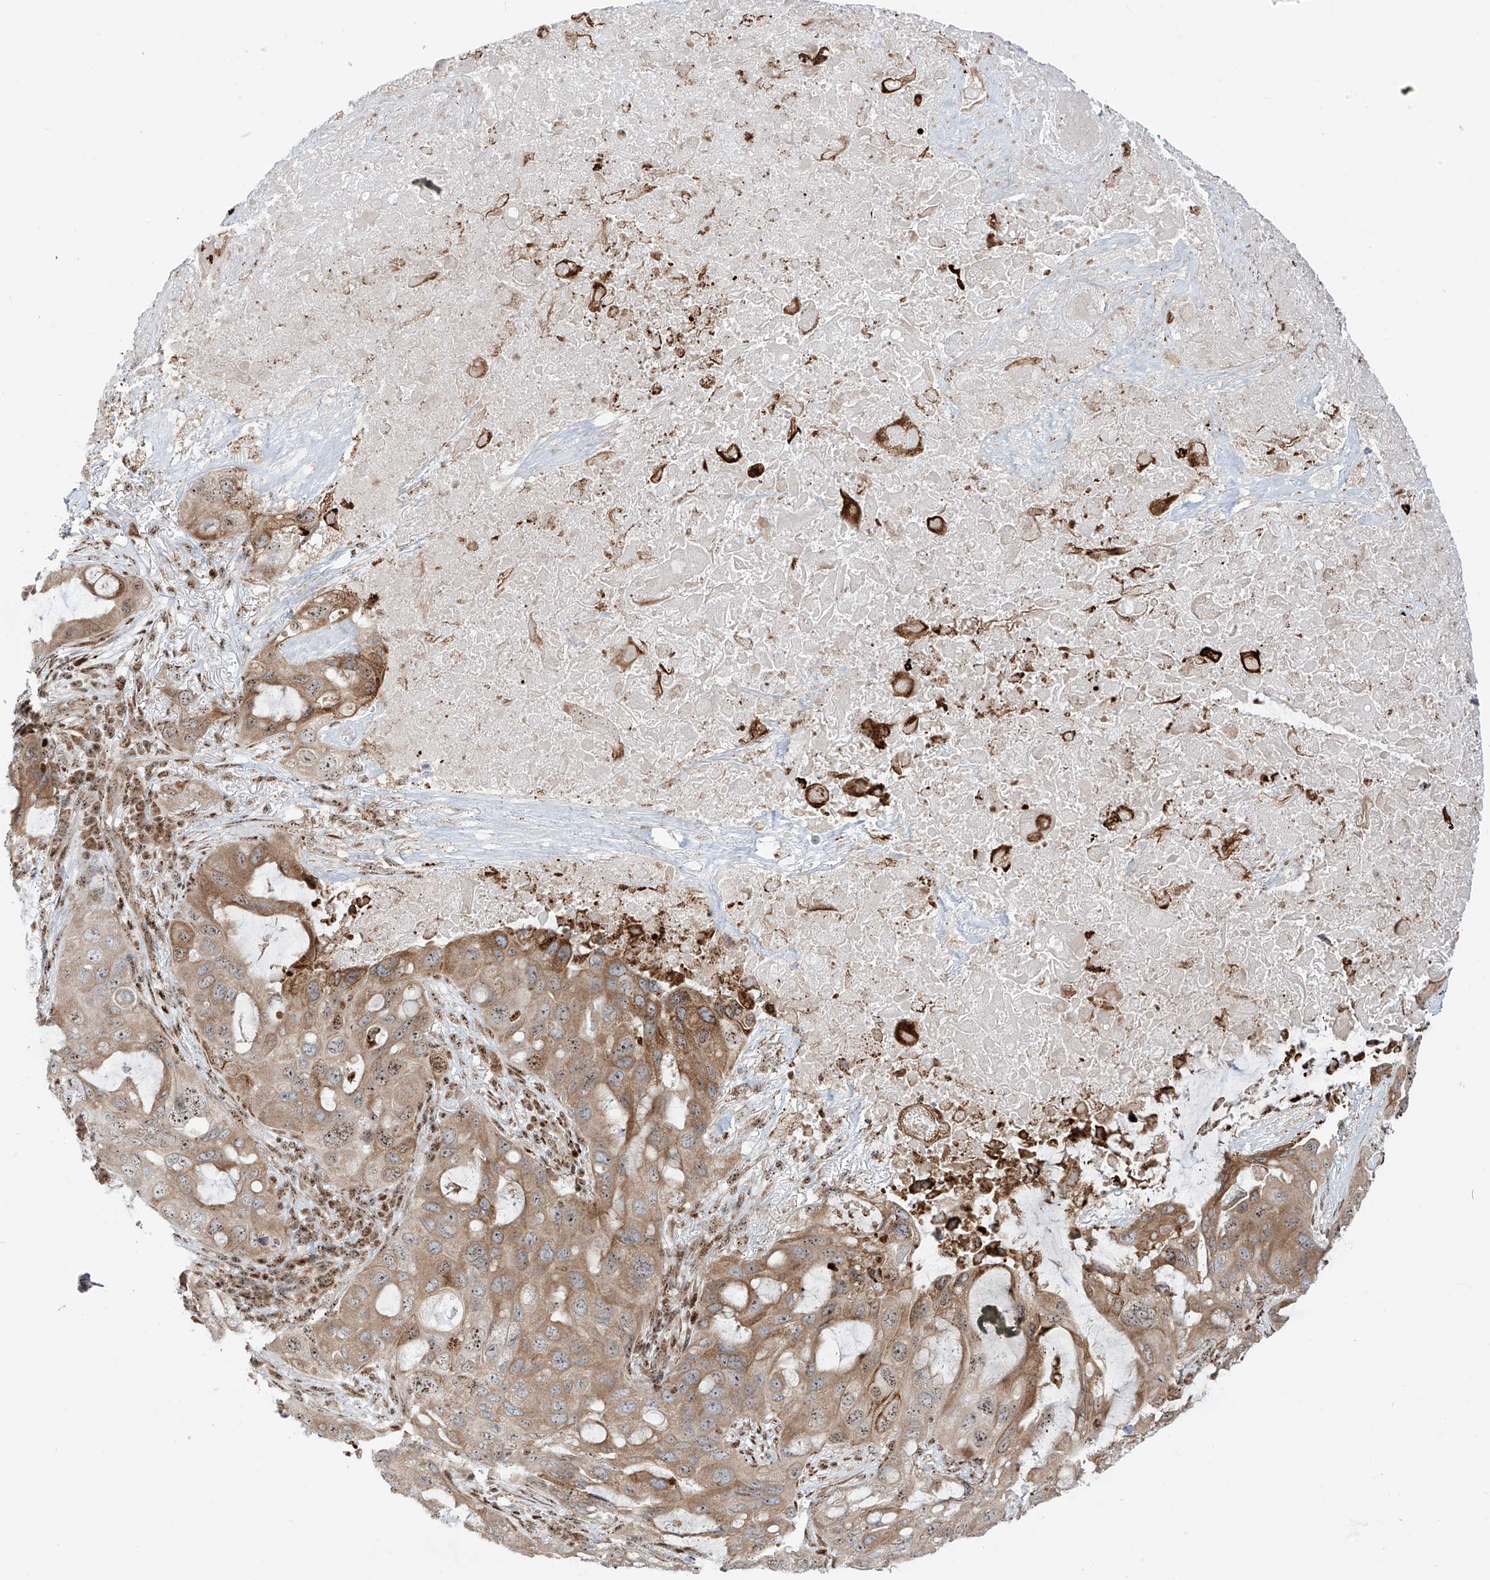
{"staining": {"intensity": "moderate", "quantity": "25%-75%", "location": "cytoplasmic/membranous,nuclear"}, "tissue": "lung cancer", "cell_type": "Tumor cells", "image_type": "cancer", "snomed": [{"axis": "morphology", "description": "Squamous cell carcinoma, NOS"}, {"axis": "topography", "description": "Lung"}], "caption": "About 25%-75% of tumor cells in lung squamous cell carcinoma exhibit moderate cytoplasmic/membranous and nuclear protein staining as visualized by brown immunohistochemical staining.", "gene": "ZBTB8A", "patient": {"sex": "female", "age": 73}}